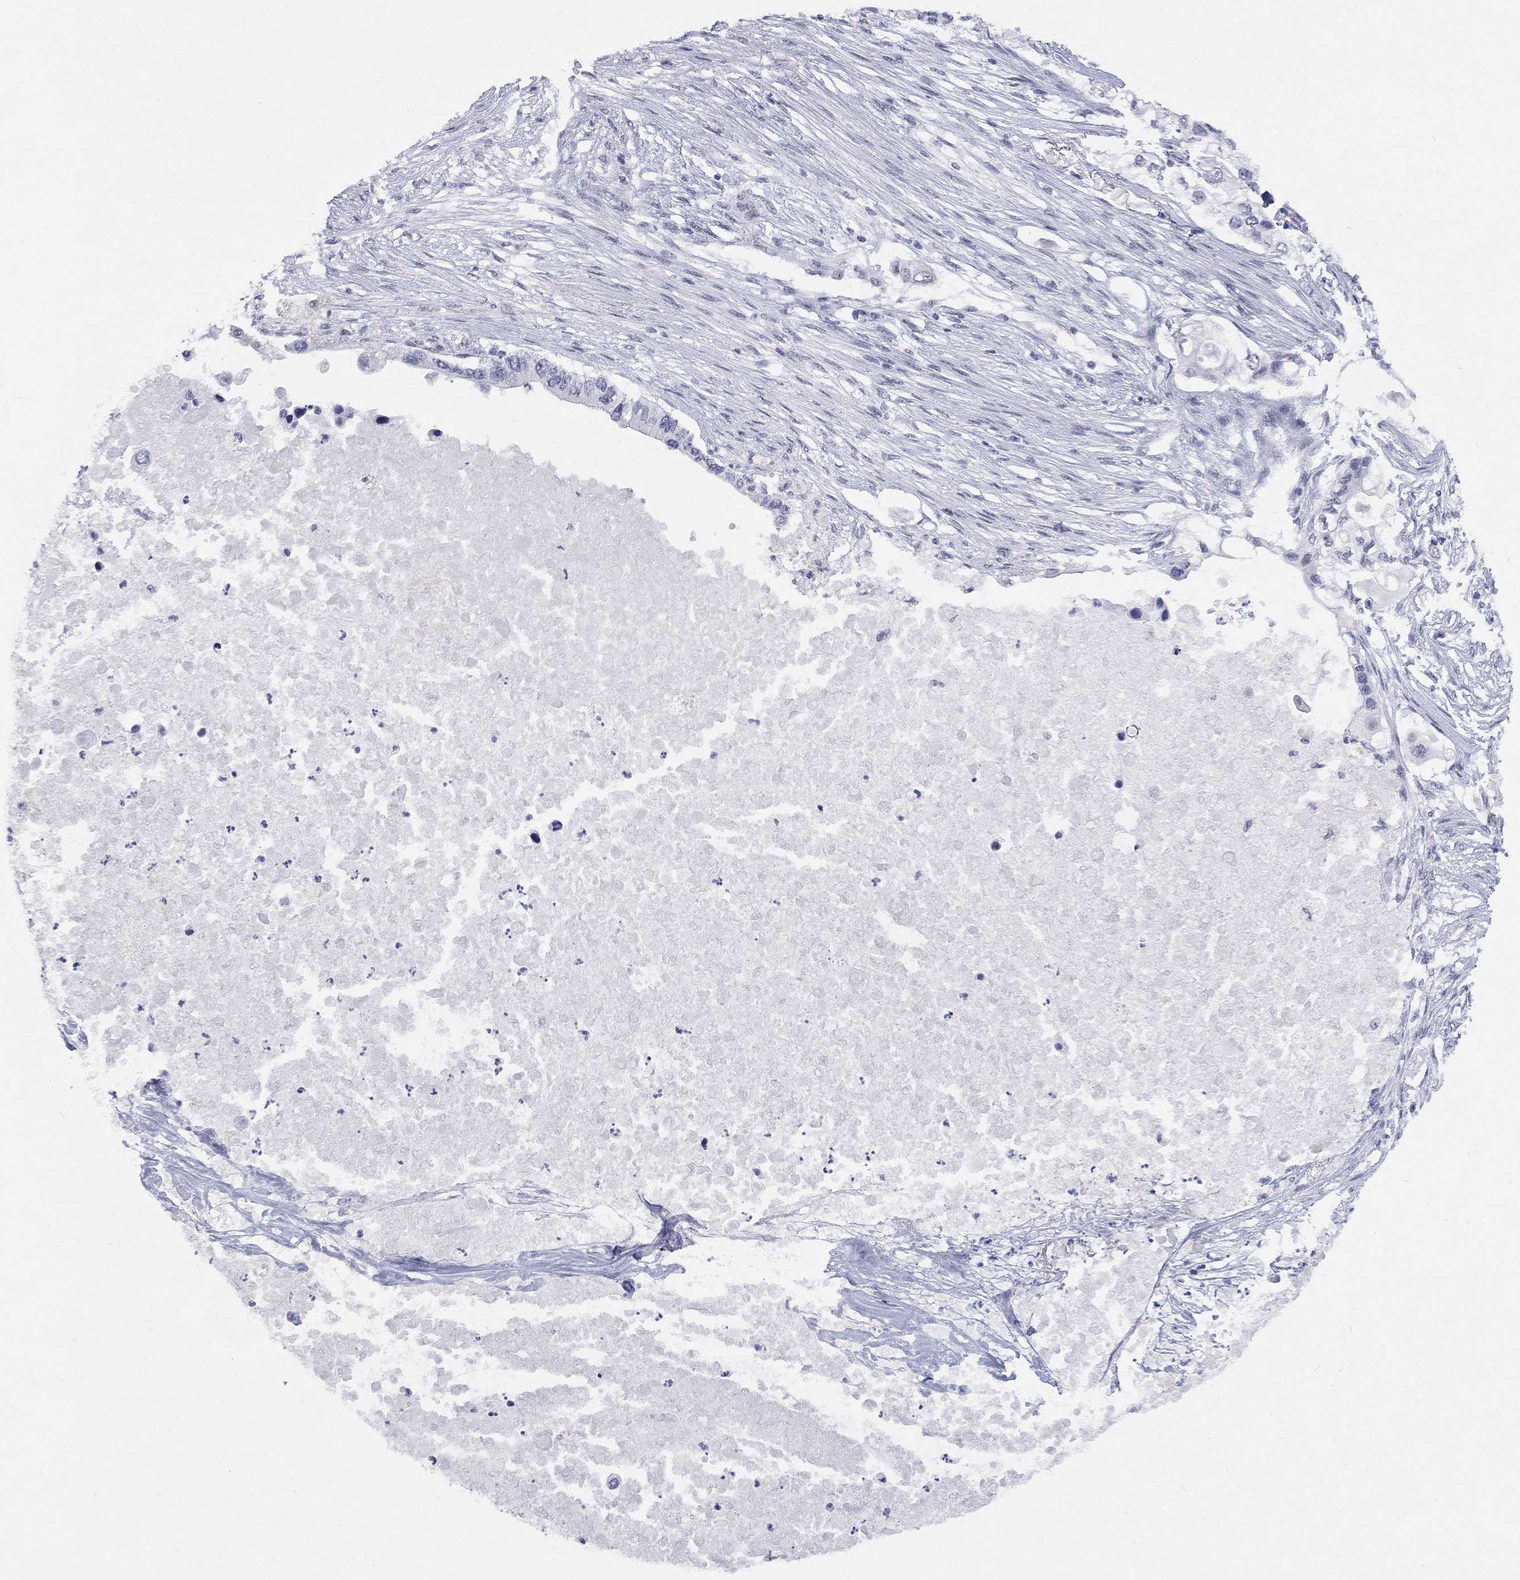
{"staining": {"intensity": "negative", "quantity": "none", "location": "none"}, "tissue": "pancreatic cancer", "cell_type": "Tumor cells", "image_type": "cancer", "snomed": [{"axis": "morphology", "description": "Adenocarcinoma, NOS"}, {"axis": "topography", "description": "Pancreas"}], "caption": "The immunohistochemistry micrograph has no significant positivity in tumor cells of pancreatic cancer tissue.", "gene": "DMTN", "patient": {"sex": "female", "age": 63}}